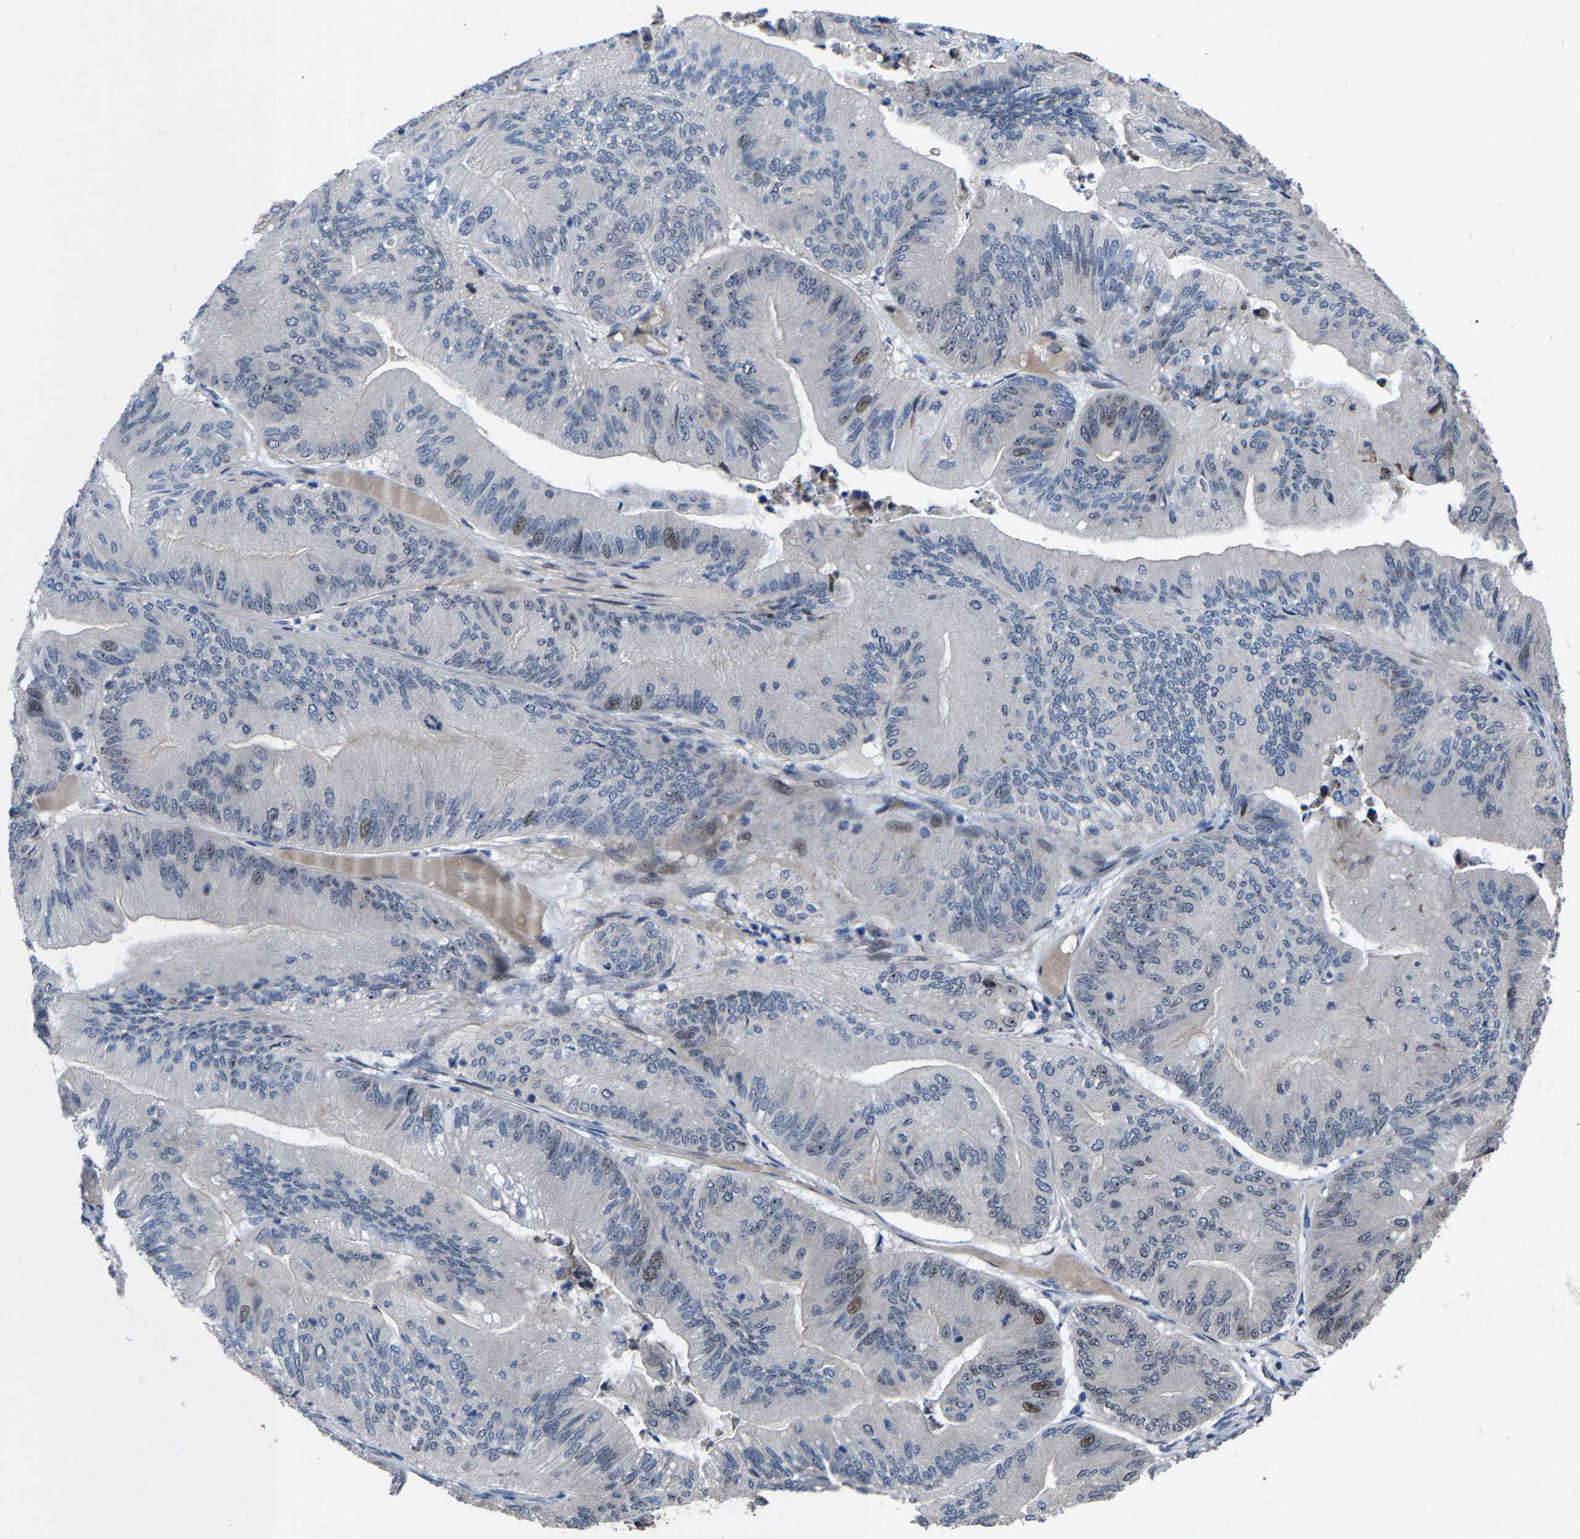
{"staining": {"intensity": "weak", "quantity": "<25%", "location": "nuclear"}, "tissue": "ovarian cancer", "cell_type": "Tumor cells", "image_type": "cancer", "snomed": [{"axis": "morphology", "description": "Cystadenocarcinoma, mucinous, NOS"}, {"axis": "topography", "description": "Ovary"}], "caption": "Micrograph shows no significant protein staining in tumor cells of ovarian cancer. The staining is performed using DAB (3,3'-diaminobenzidine) brown chromogen with nuclei counter-stained in using hematoxylin.", "gene": "HAUS6", "patient": {"sex": "female", "age": 61}}